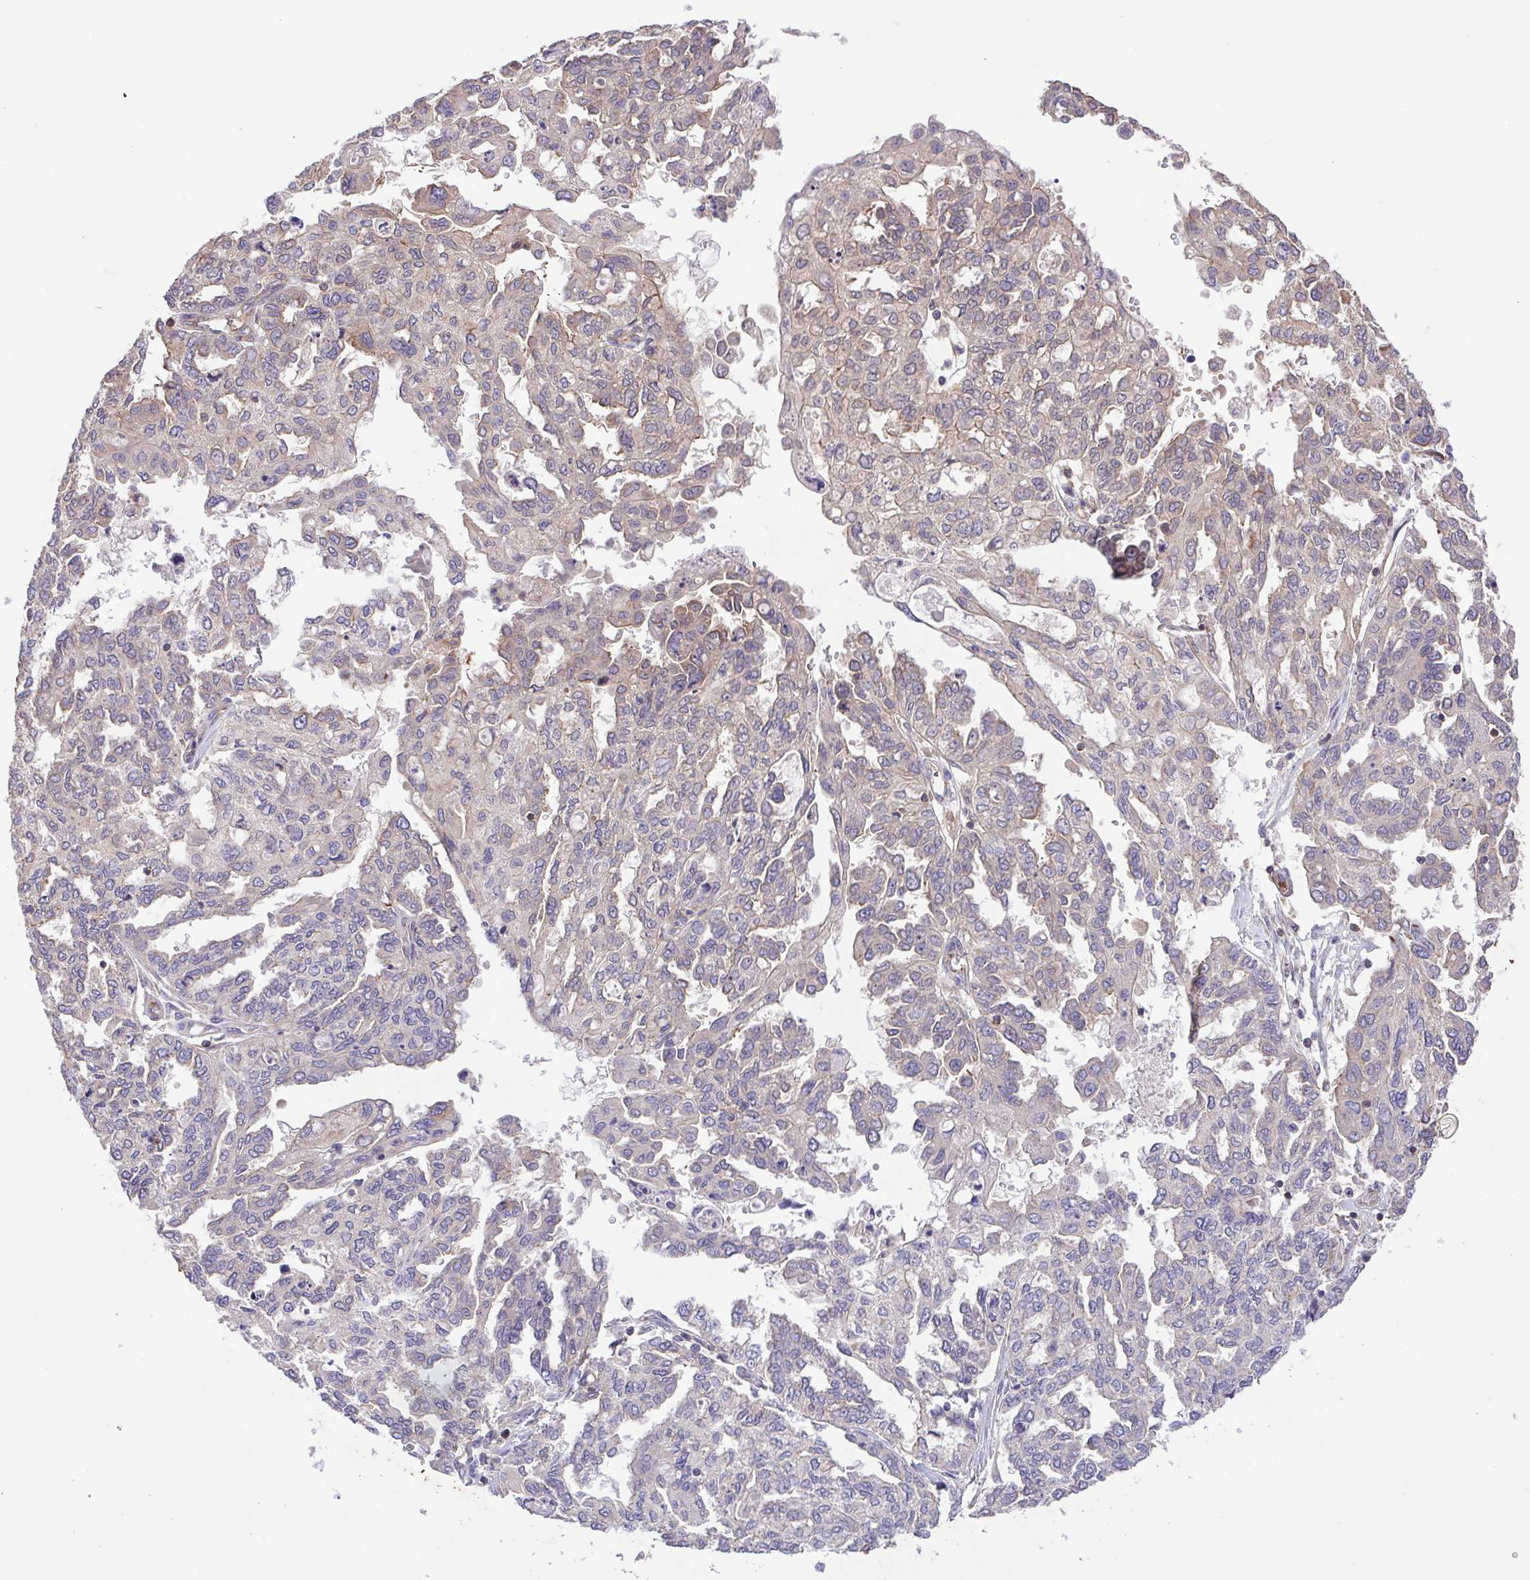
{"staining": {"intensity": "weak", "quantity": "<25%", "location": "cytoplasmic/membranous"}, "tissue": "ovarian cancer", "cell_type": "Tumor cells", "image_type": "cancer", "snomed": [{"axis": "morphology", "description": "Cystadenocarcinoma, serous, NOS"}, {"axis": "topography", "description": "Ovary"}], "caption": "Immunohistochemistry of human ovarian serous cystadenocarcinoma demonstrates no expression in tumor cells.", "gene": "IDE", "patient": {"sex": "female", "age": 53}}